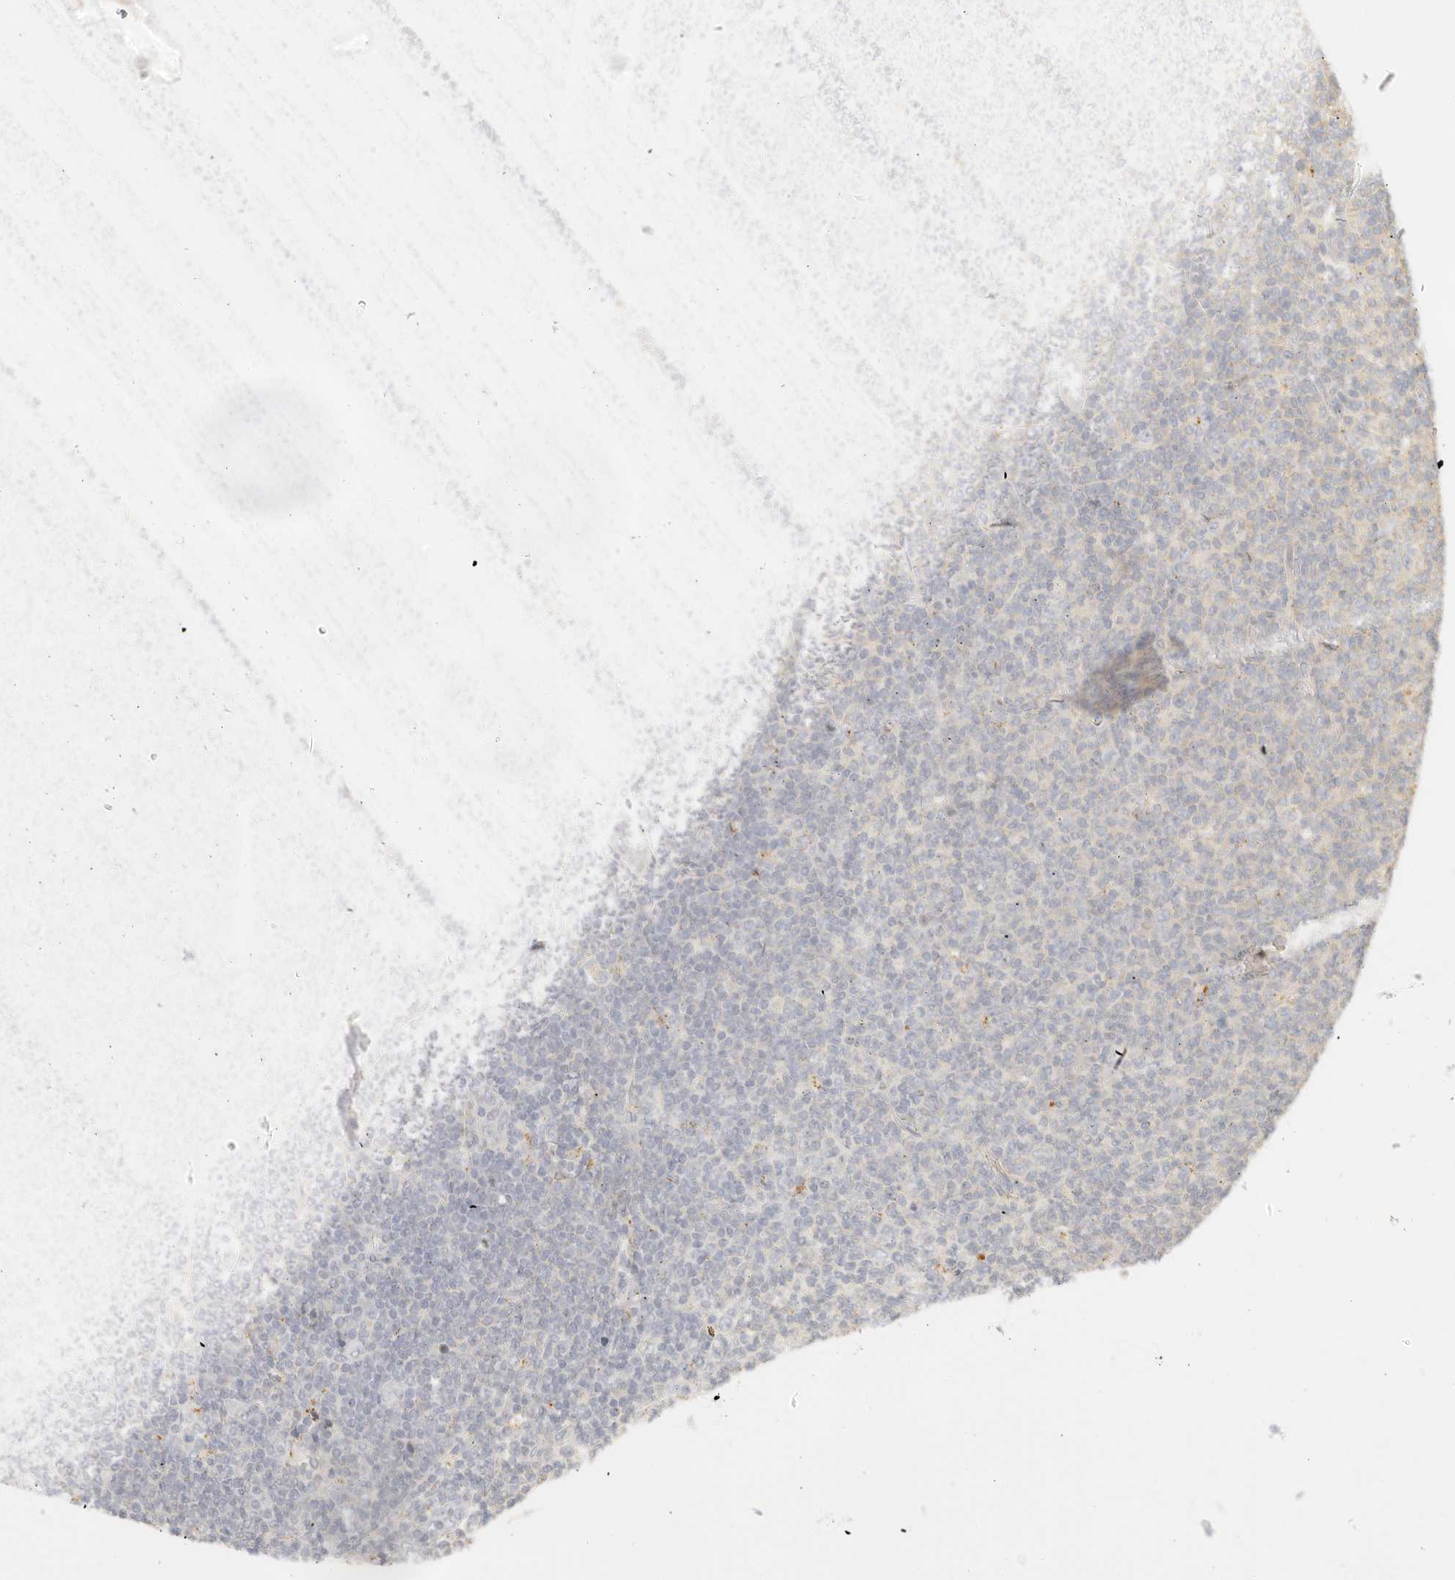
{"staining": {"intensity": "weak", "quantity": "<25%", "location": "cytoplasmic/membranous"}, "tissue": "lymphoma", "cell_type": "Tumor cells", "image_type": "cancer", "snomed": [{"axis": "morphology", "description": "Malignant lymphoma, non-Hodgkin's type, Low grade"}, {"axis": "topography", "description": "Lymph node"}], "caption": "This image is of low-grade malignant lymphoma, non-Hodgkin's type stained with immunohistochemistry to label a protein in brown with the nuclei are counter-stained blue. There is no staining in tumor cells.", "gene": "CNMD", "patient": {"sex": "male", "age": 66}}